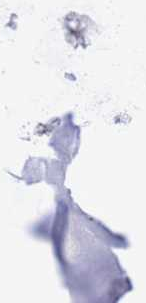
{"staining": {"intensity": "negative", "quantity": "none", "location": "none"}, "tissue": "adipose tissue", "cell_type": "Adipocytes", "image_type": "normal", "snomed": [{"axis": "morphology", "description": "Normal tissue, NOS"}, {"axis": "topography", "description": "Cartilage tissue"}, {"axis": "topography", "description": "Bronchus"}], "caption": "Protein analysis of normal adipose tissue reveals no significant staining in adipocytes. Nuclei are stained in blue.", "gene": "NLRP6", "patient": {"sex": "male", "age": 56}}